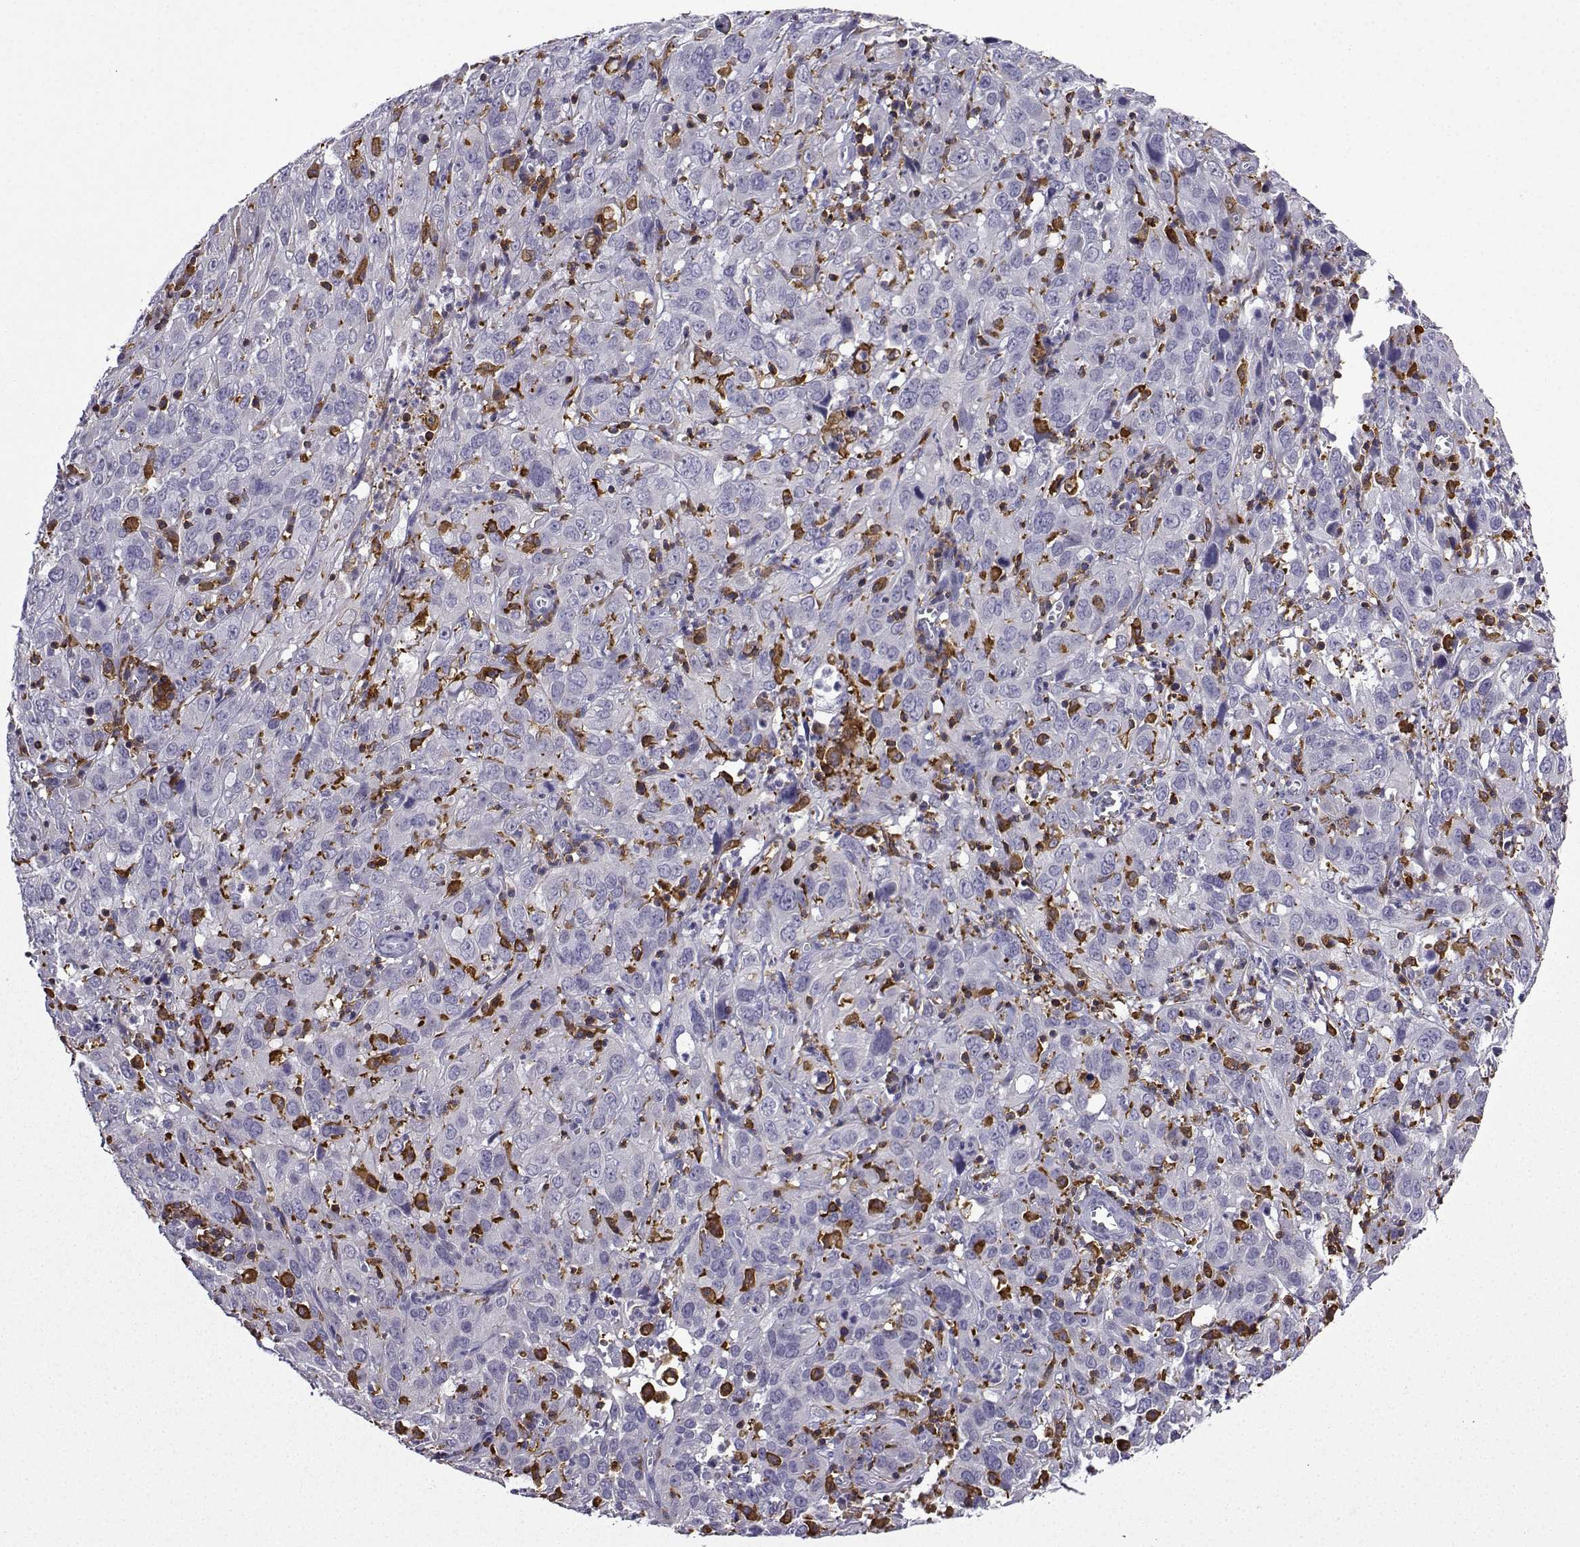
{"staining": {"intensity": "negative", "quantity": "none", "location": "none"}, "tissue": "cervical cancer", "cell_type": "Tumor cells", "image_type": "cancer", "snomed": [{"axis": "morphology", "description": "Squamous cell carcinoma, NOS"}, {"axis": "topography", "description": "Cervix"}], "caption": "An image of cervical cancer (squamous cell carcinoma) stained for a protein displays no brown staining in tumor cells.", "gene": "DOCK10", "patient": {"sex": "female", "age": 32}}